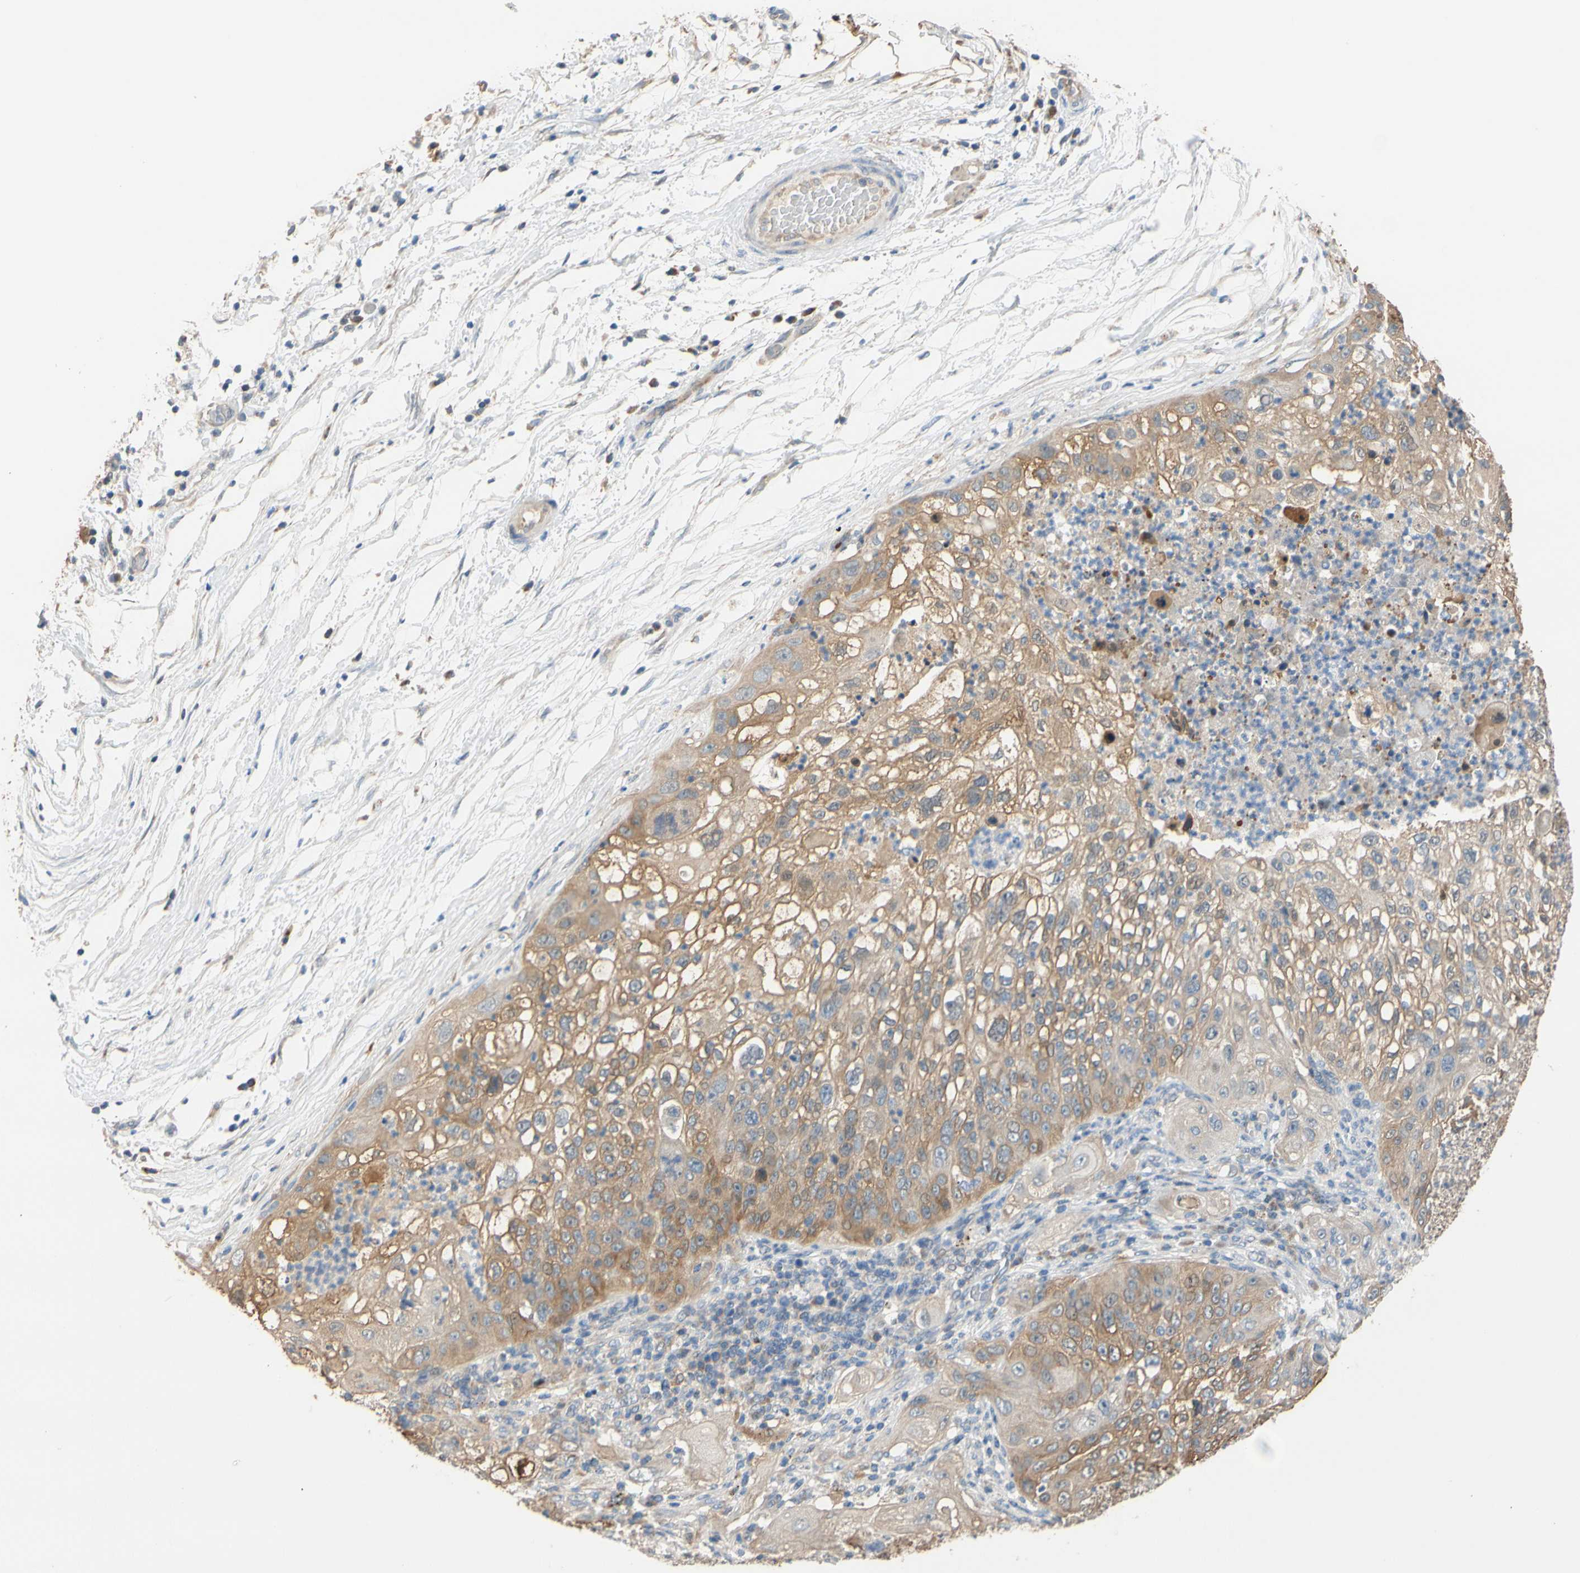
{"staining": {"intensity": "moderate", "quantity": ">75%", "location": "cytoplasmic/membranous"}, "tissue": "lung cancer", "cell_type": "Tumor cells", "image_type": "cancer", "snomed": [{"axis": "morphology", "description": "Inflammation, NOS"}, {"axis": "morphology", "description": "Squamous cell carcinoma, NOS"}, {"axis": "topography", "description": "Lymph node"}, {"axis": "topography", "description": "Soft tissue"}, {"axis": "topography", "description": "Lung"}], "caption": "Brown immunohistochemical staining in lung squamous cell carcinoma reveals moderate cytoplasmic/membranous positivity in about >75% of tumor cells.", "gene": "ALDH1A2", "patient": {"sex": "male", "age": 66}}